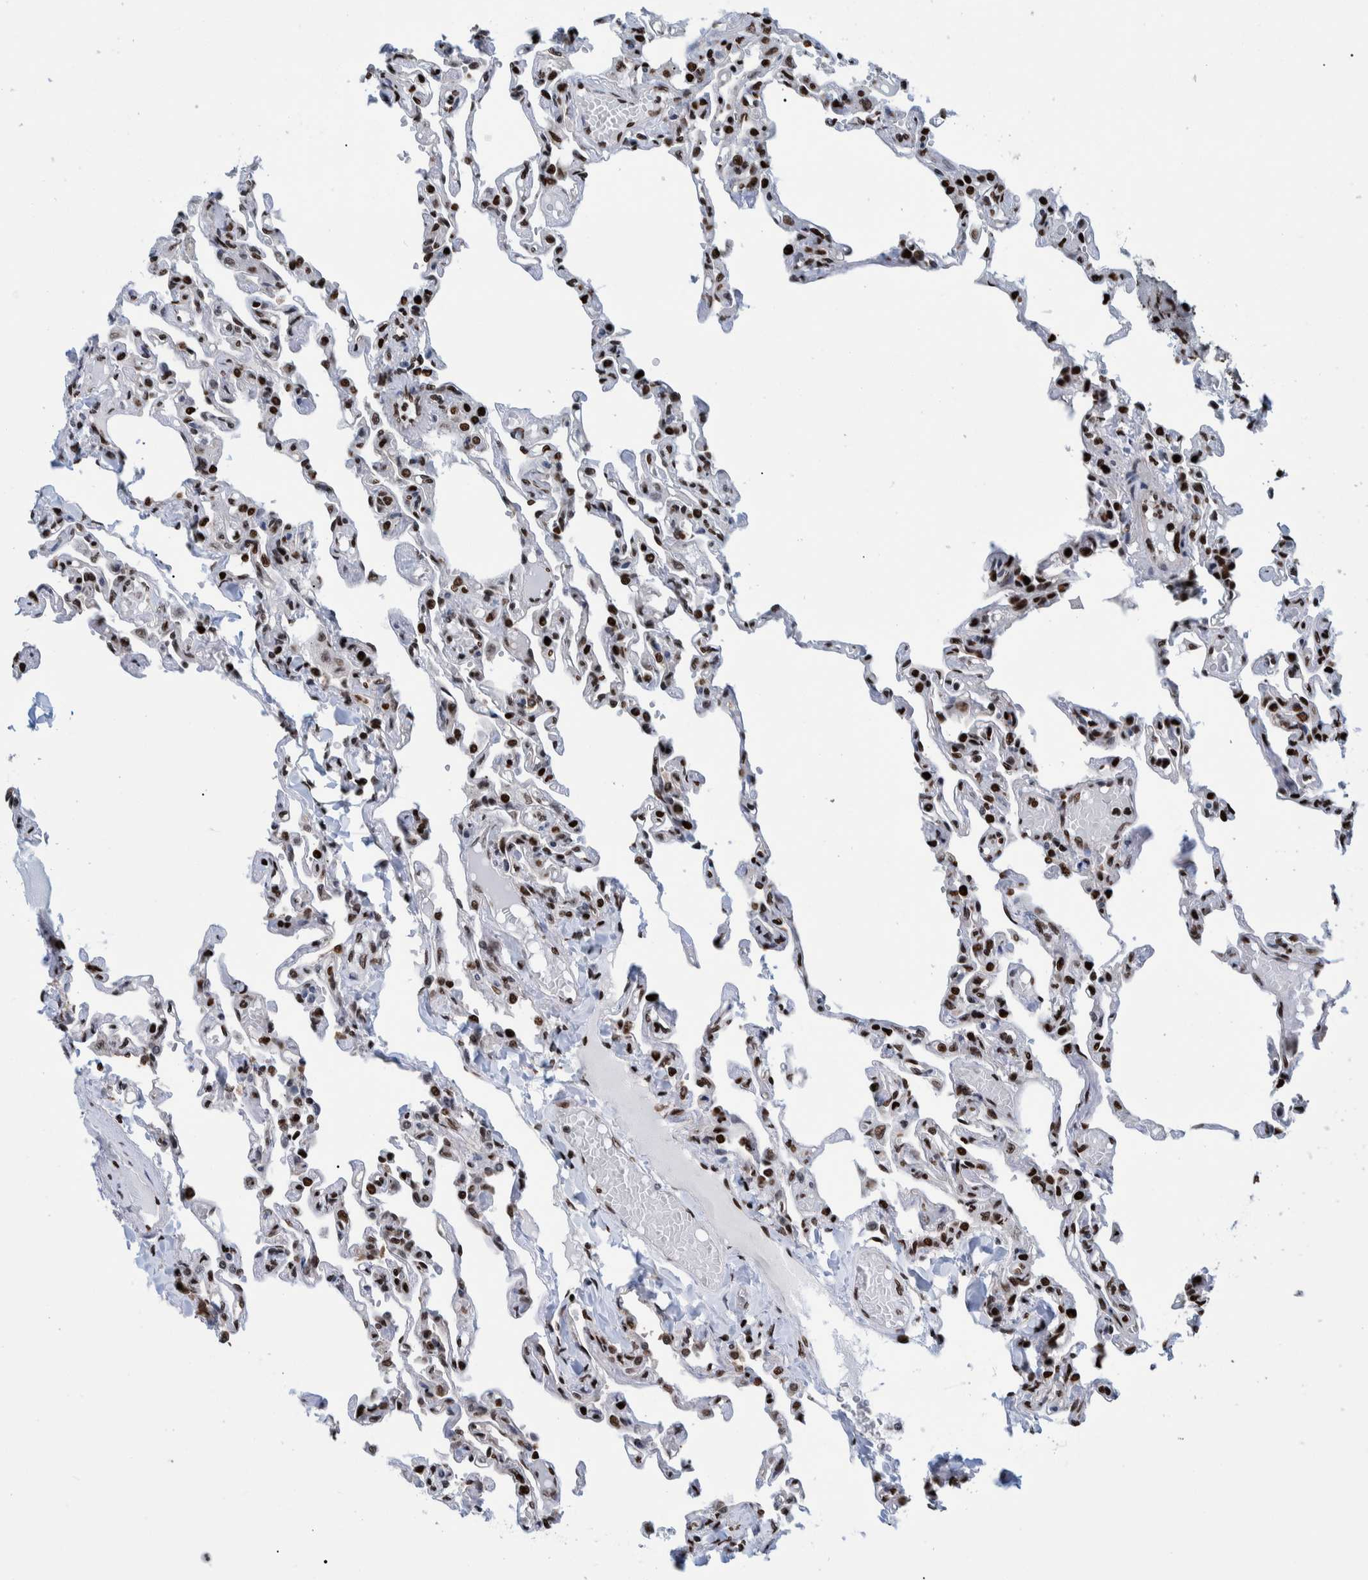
{"staining": {"intensity": "strong", "quantity": ">75%", "location": "nuclear"}, "tissue": "lung", "cell_type": "Alveolar cells", "image_type": "normal", "snomed": [{"axis": "morphology", "description": "Normal tissue, NOS"}, {"axis": "topography", "description": "Lung"}], "caption": "A brown stain highlights strong nuclear staining of a protein in alveolar cells of normal human lung. Using DAB (3,3'-diaminobenzidine) (brown) and hematoxylin (blue) stains, captured at high magnification using brightfield microscopy.", "gene": "HEATR9", "patient": {"sex": "male", "age": 21}}